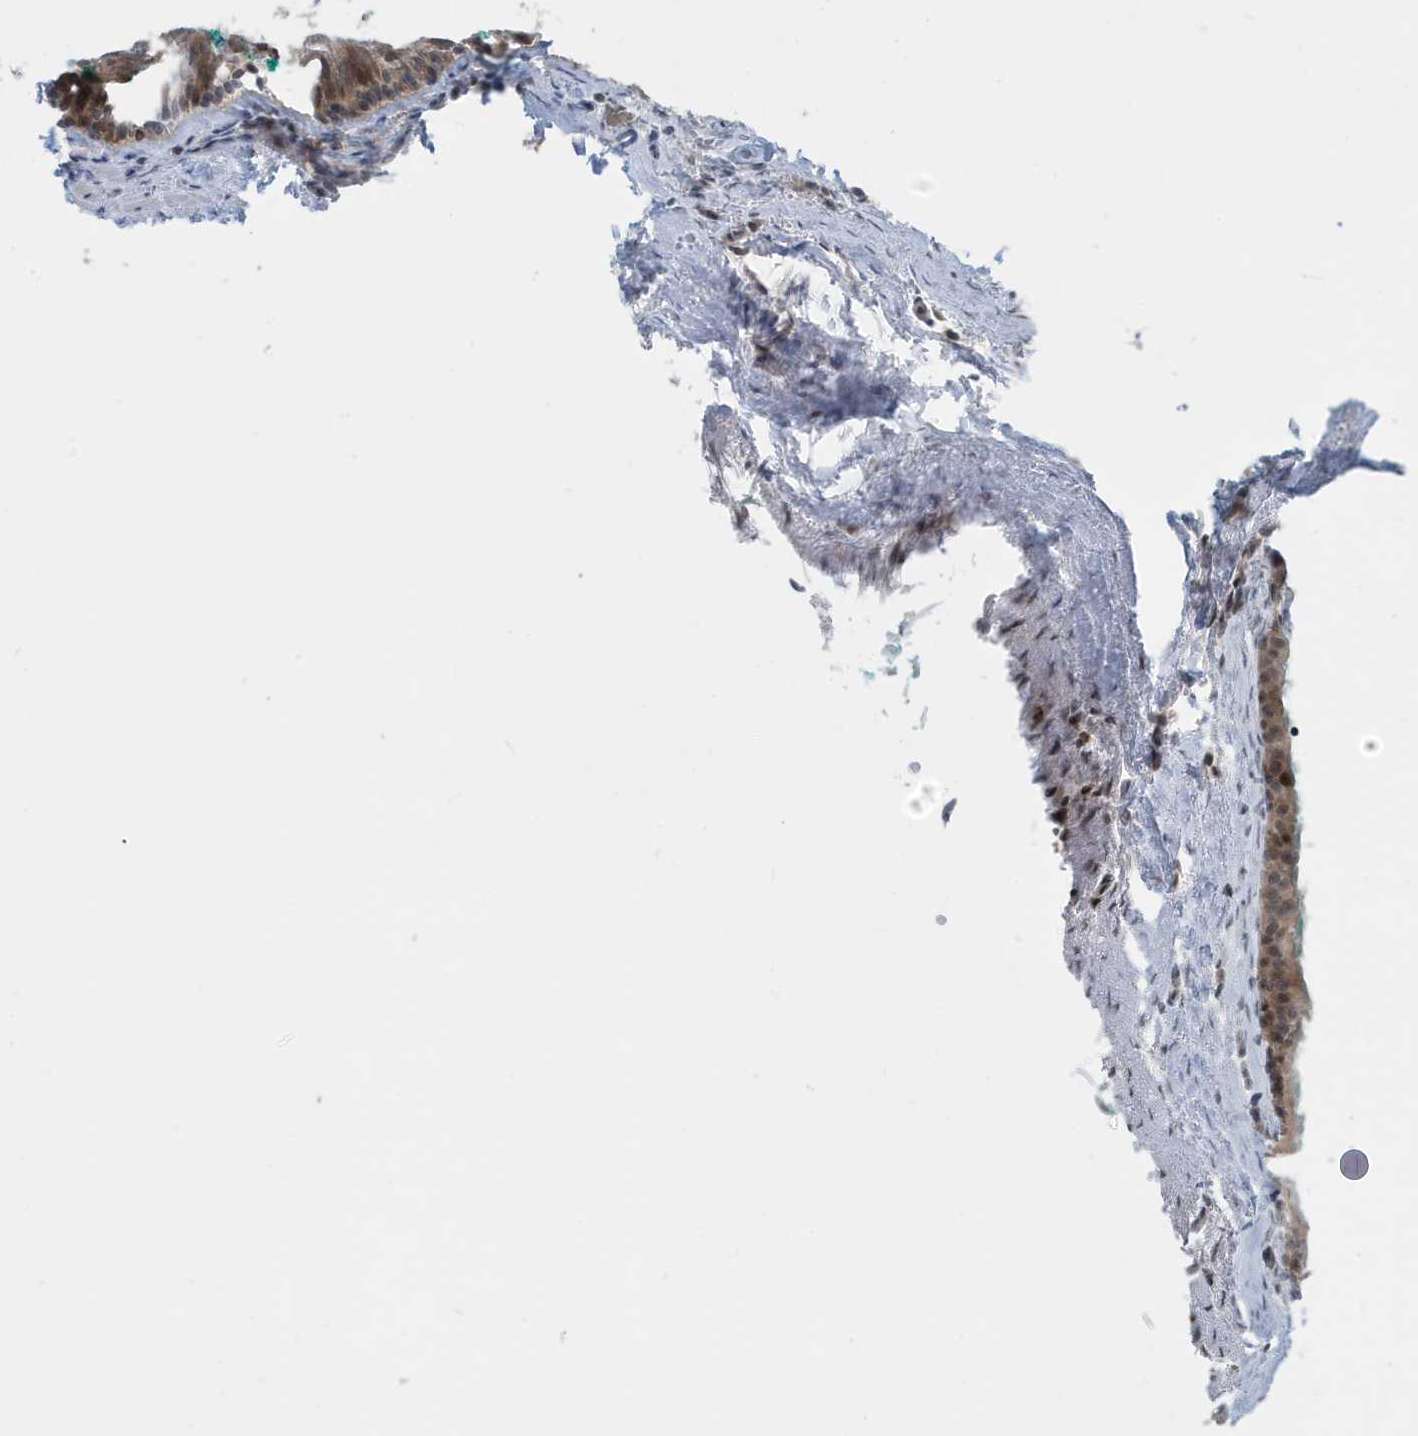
{"staining": {"intensity": "moderate", "quantity": ">75%", "location": "cytoplasmic/membranous"}, "tissue": "carcinoid", "cell_type": "Tumor cells", "image_type": "cancer", "snomed": [{"axis": "morphology", "description": "Carcinoid, malignant, NOS"}, {"axis": "topography", "description": "Lung"}], "caption": "Malignant carcinoid stained with a brown dye exhibits moderate cytoplasmic/membranous positive positivity in about >75% of tumor cells.", "gene": "OGA", "patient": {"sex": "female", "age": 46}}